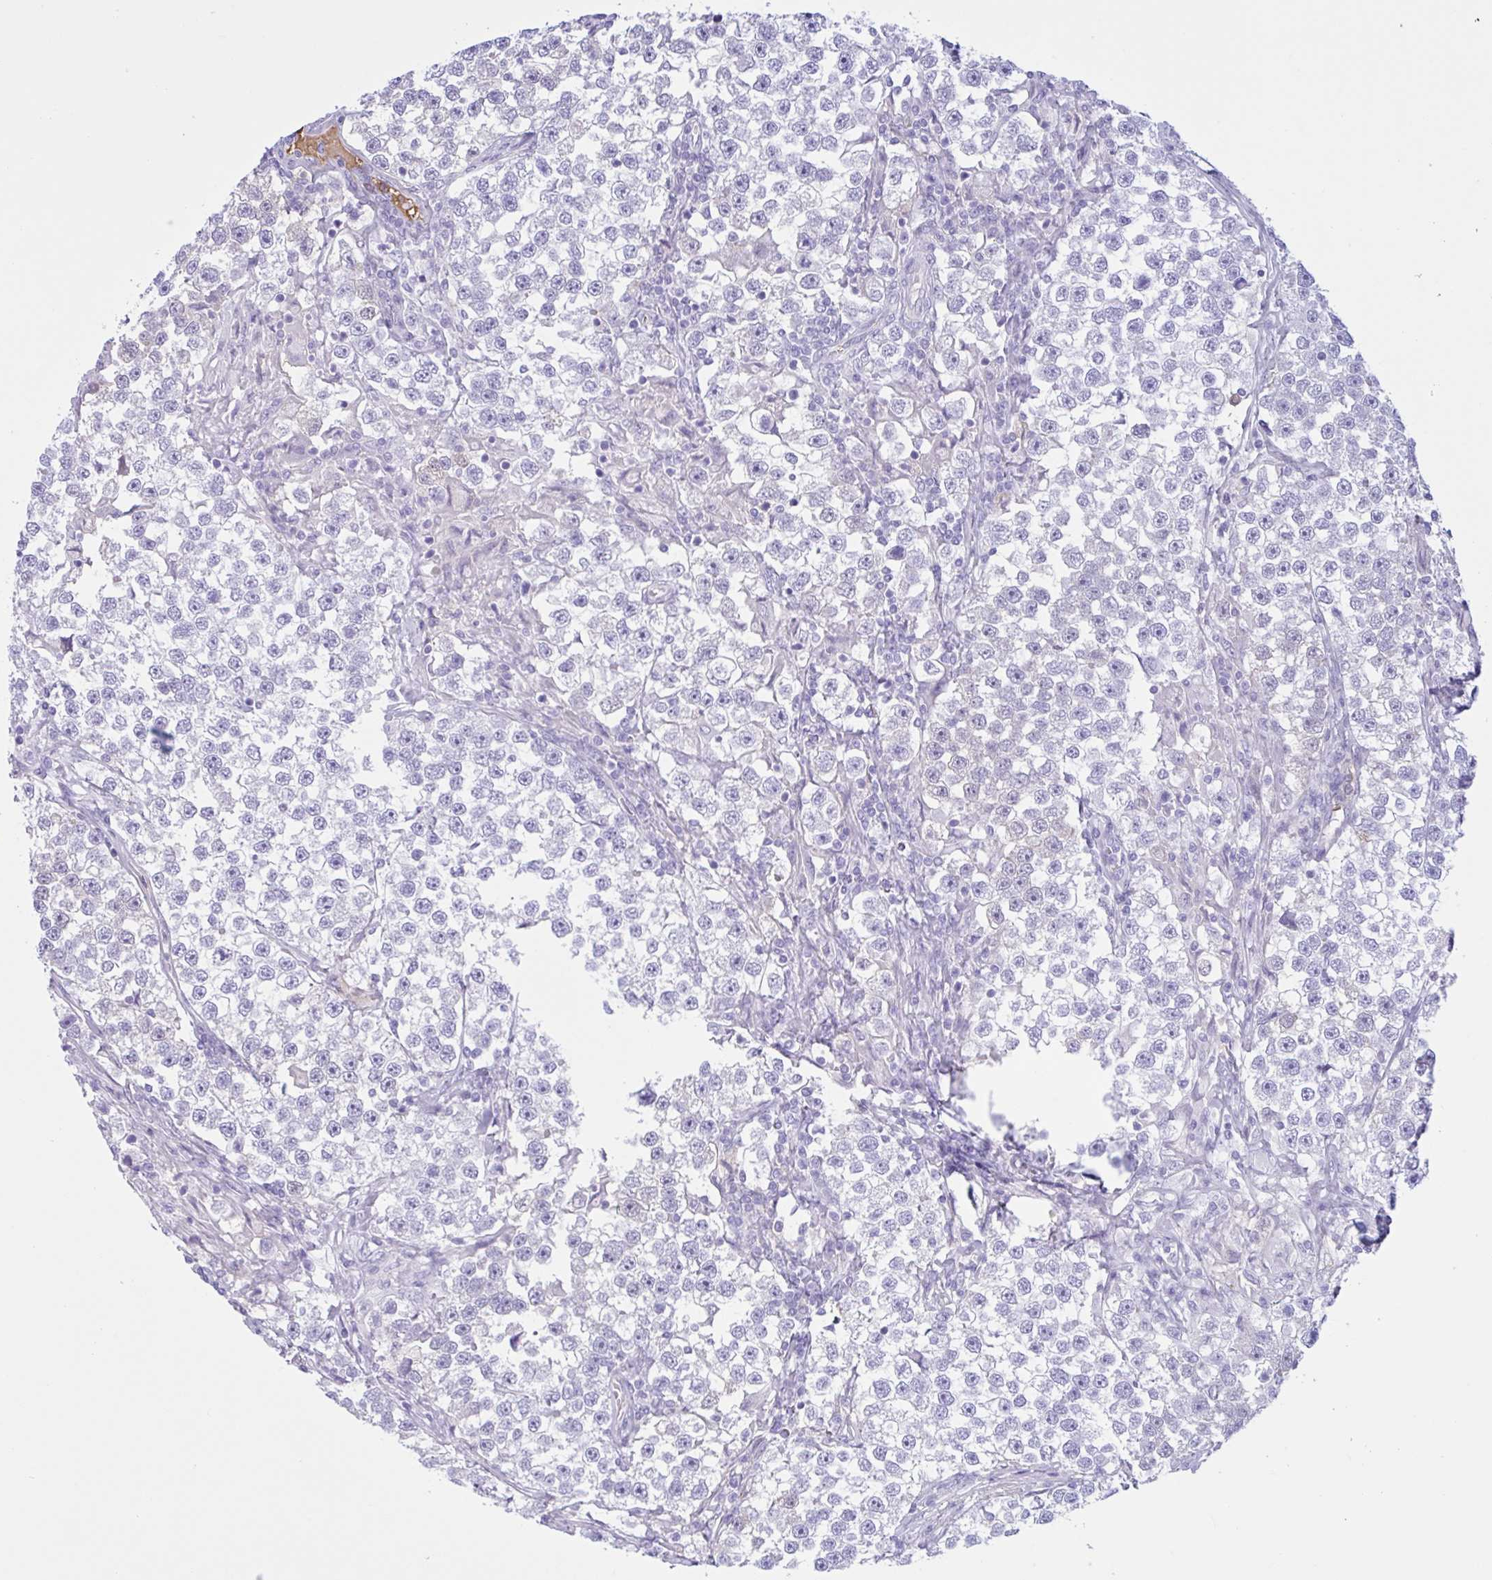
{"staining": {"intensity": "negative", "quantity": "none", "location": "none"}, "tissue": "testis cancer", "cell_type": "Tumor cells", "image_type": "cancer", "snomed": [{"axis": "morphology", "description": "Seminoma, NOS"}, {"axis": "topography", "description": "Testis"}], "caption": "The immunohistochemistry micrograph has no significant positivity in tumor cells of testis seminoma tissue.", "gene": "LARGE2", "patient": {"sex": "male", "age": 46}}